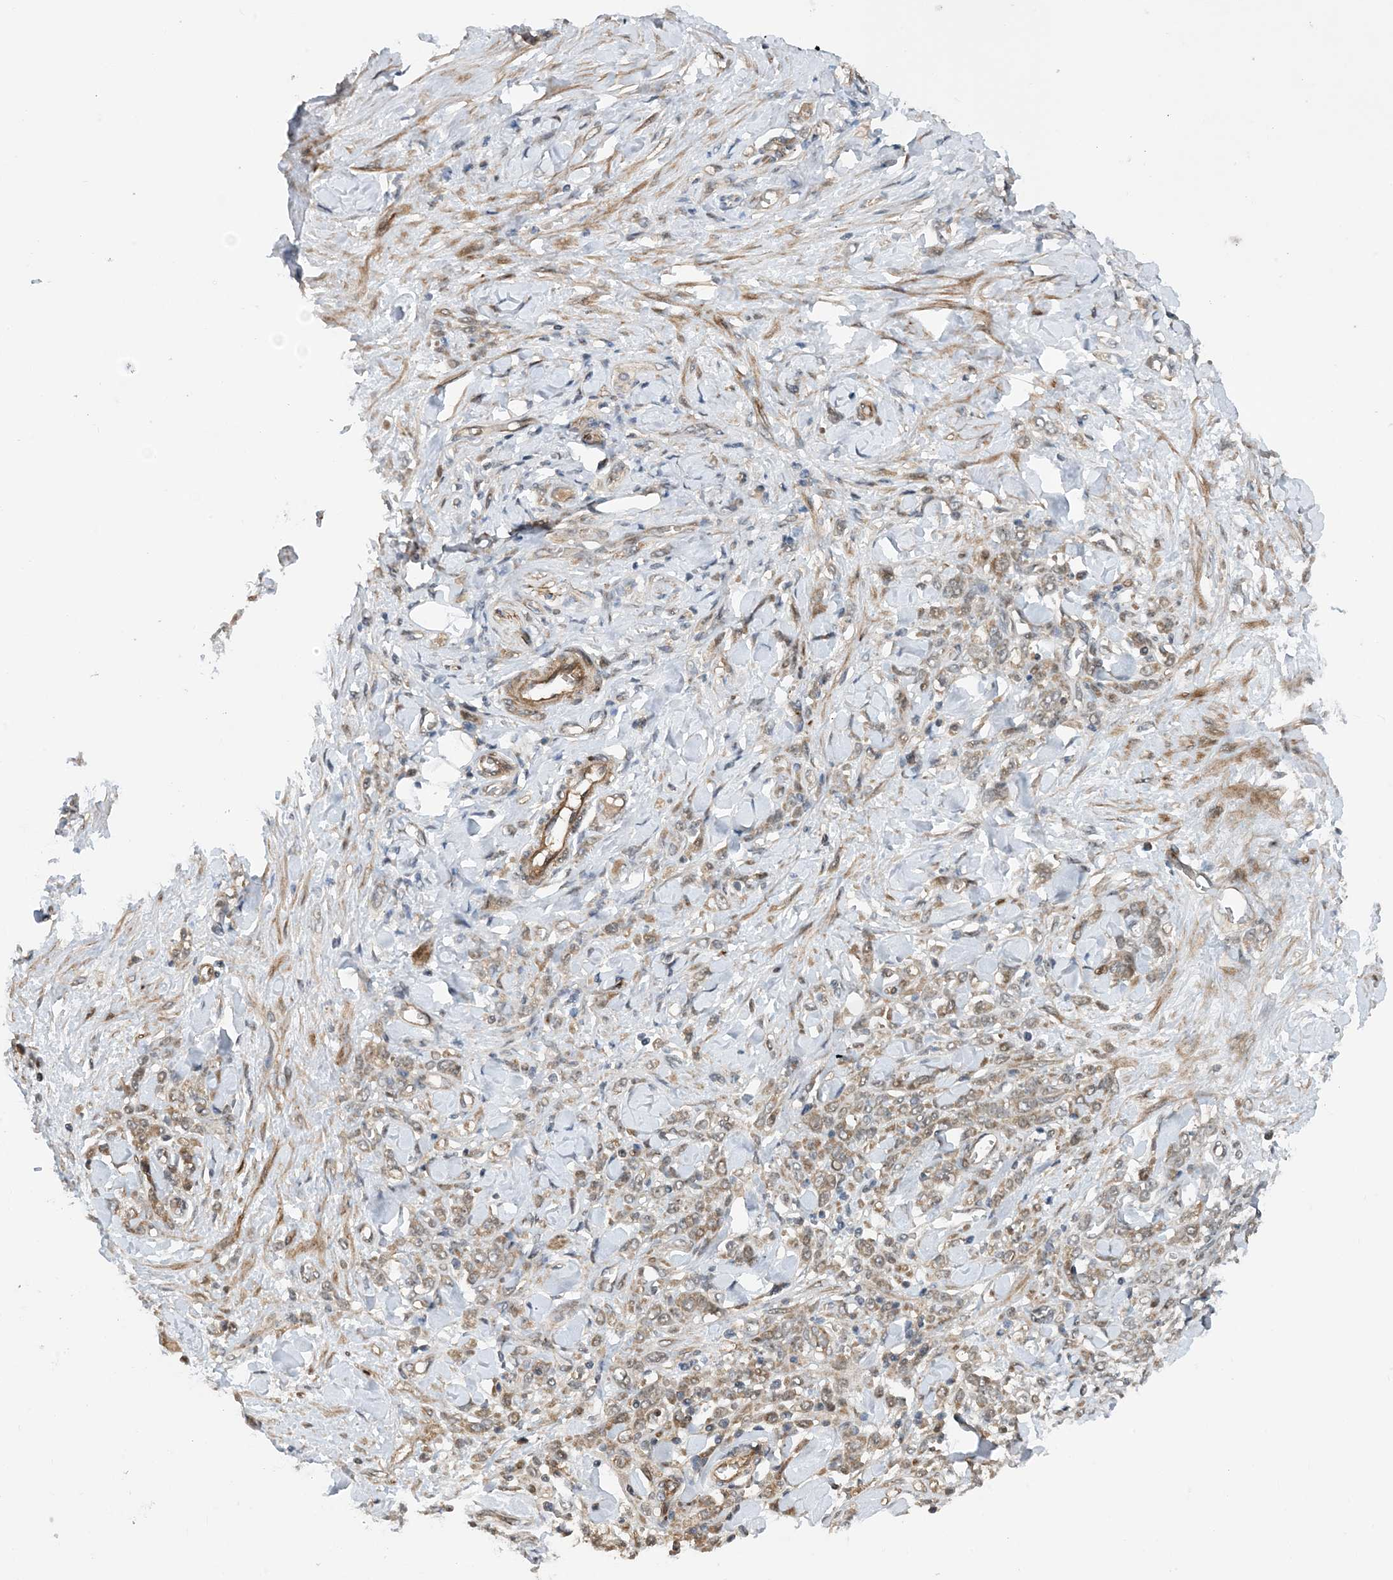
{"staining": {"intensity": "weak", "quantity": ">75%", "location": "cytoplasmic/membranous"}, "tissue": "stomach cancer", "cell_type": "Tumor cells", "image_type": "cancer", "snomed": [{"axis": "morphology", "description": "Normal tissue, NOS"}, {"axis": "morphology", "description": "Adenocarcinoma, NOS"}, {"axis": "topography", "description": "Stomach"}], "caption": "Stomach cancer (adenocarcinoma) stained with DAB IHC displays low levels of weak cytoplasmic/membranous expression in approximately >75% of tumor cells. (DAB (3,3'-diaminobenzidine) = brown stain, brightfield microscopy at high magnification).", "gene": "HEMK1", "patient": {"sex": "male", "age": 82}}